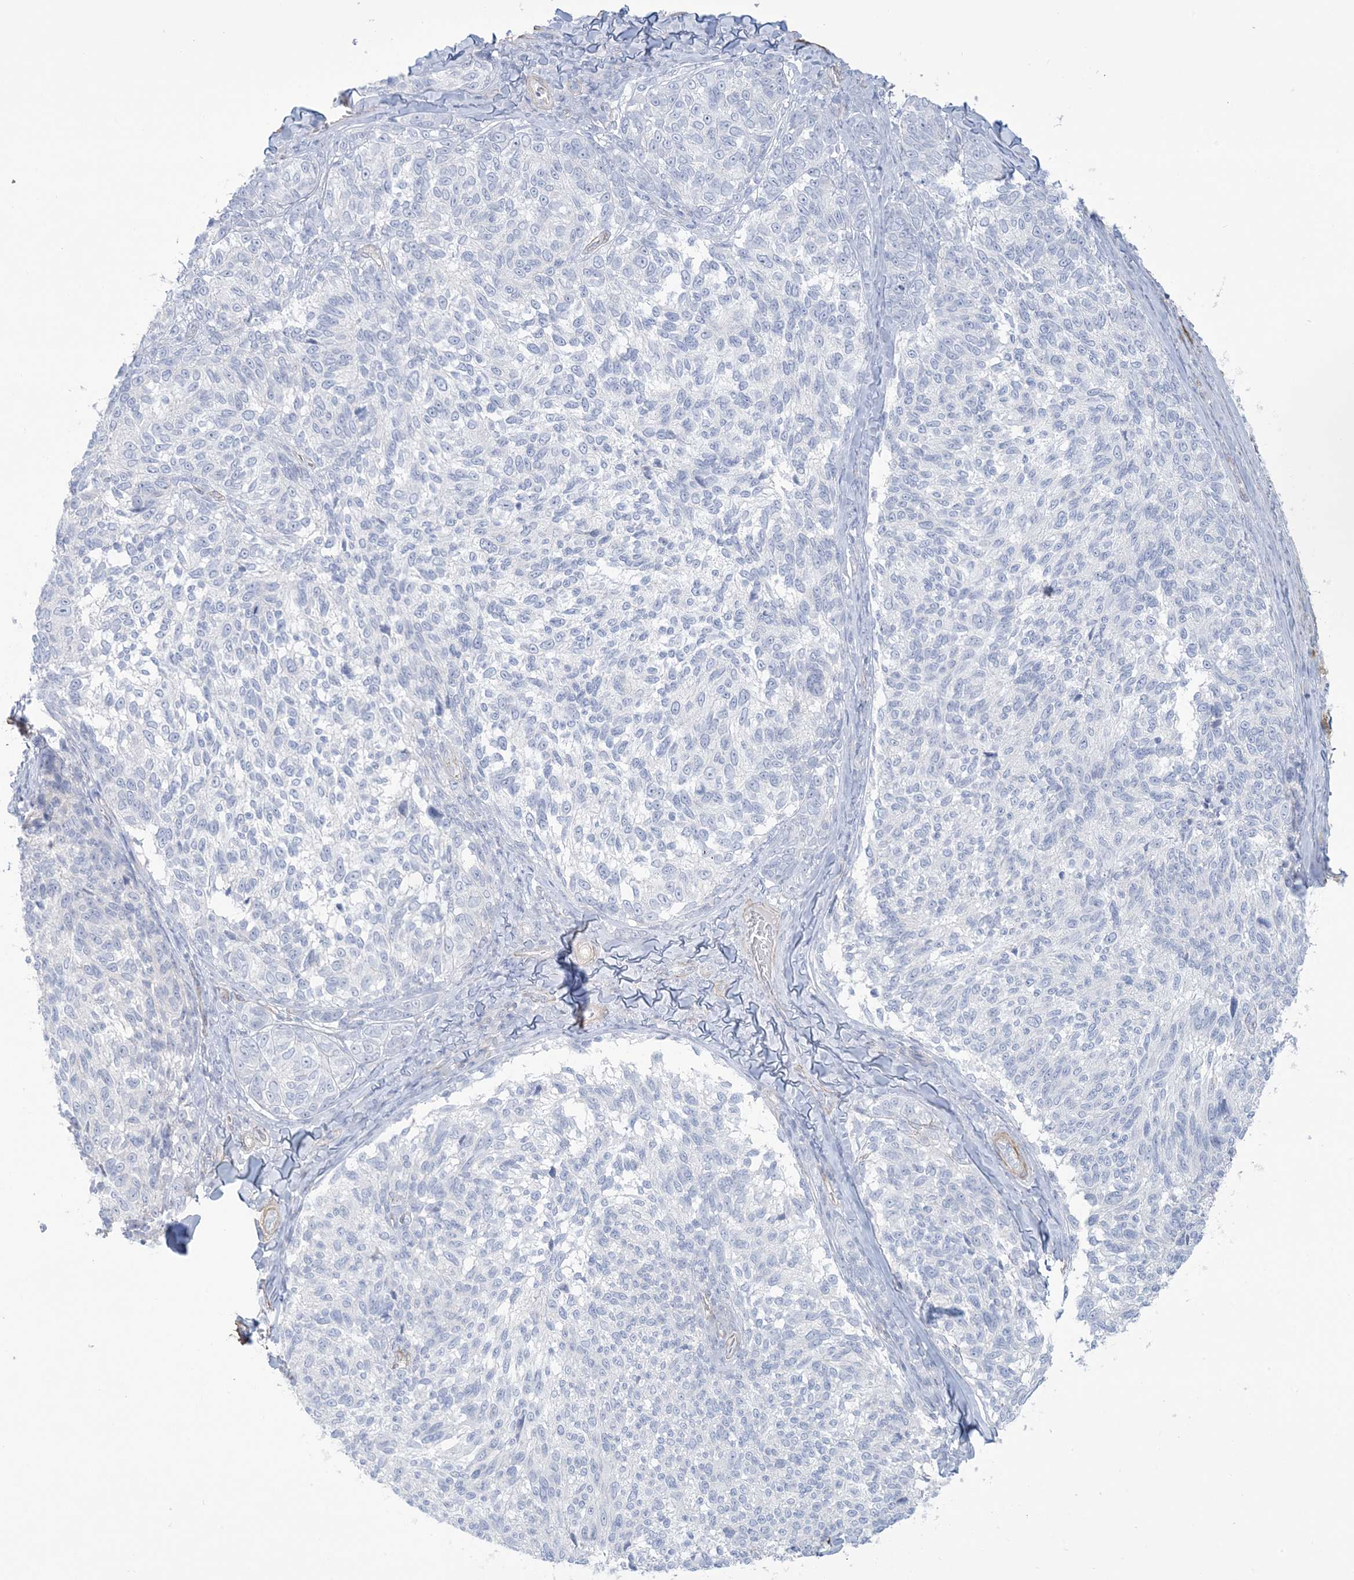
{"staining": {"intensity": "negative", "quantity": "none", "location": "none"}, "tissue": "melanoma", "cell_type": "Tumor cells", "image_type": "cancer", "snomed": [{"axis": "morphology", "description": "Malignant melanoma, NOS"}, {"axis": "topography", "description": "Skin"}], "caption": "Immunohistochemical staining of malignant melanoma displays no significant staining in tumor cells.", "gene": "AGXT", "patient": {"sex": "female", "age": 73}}